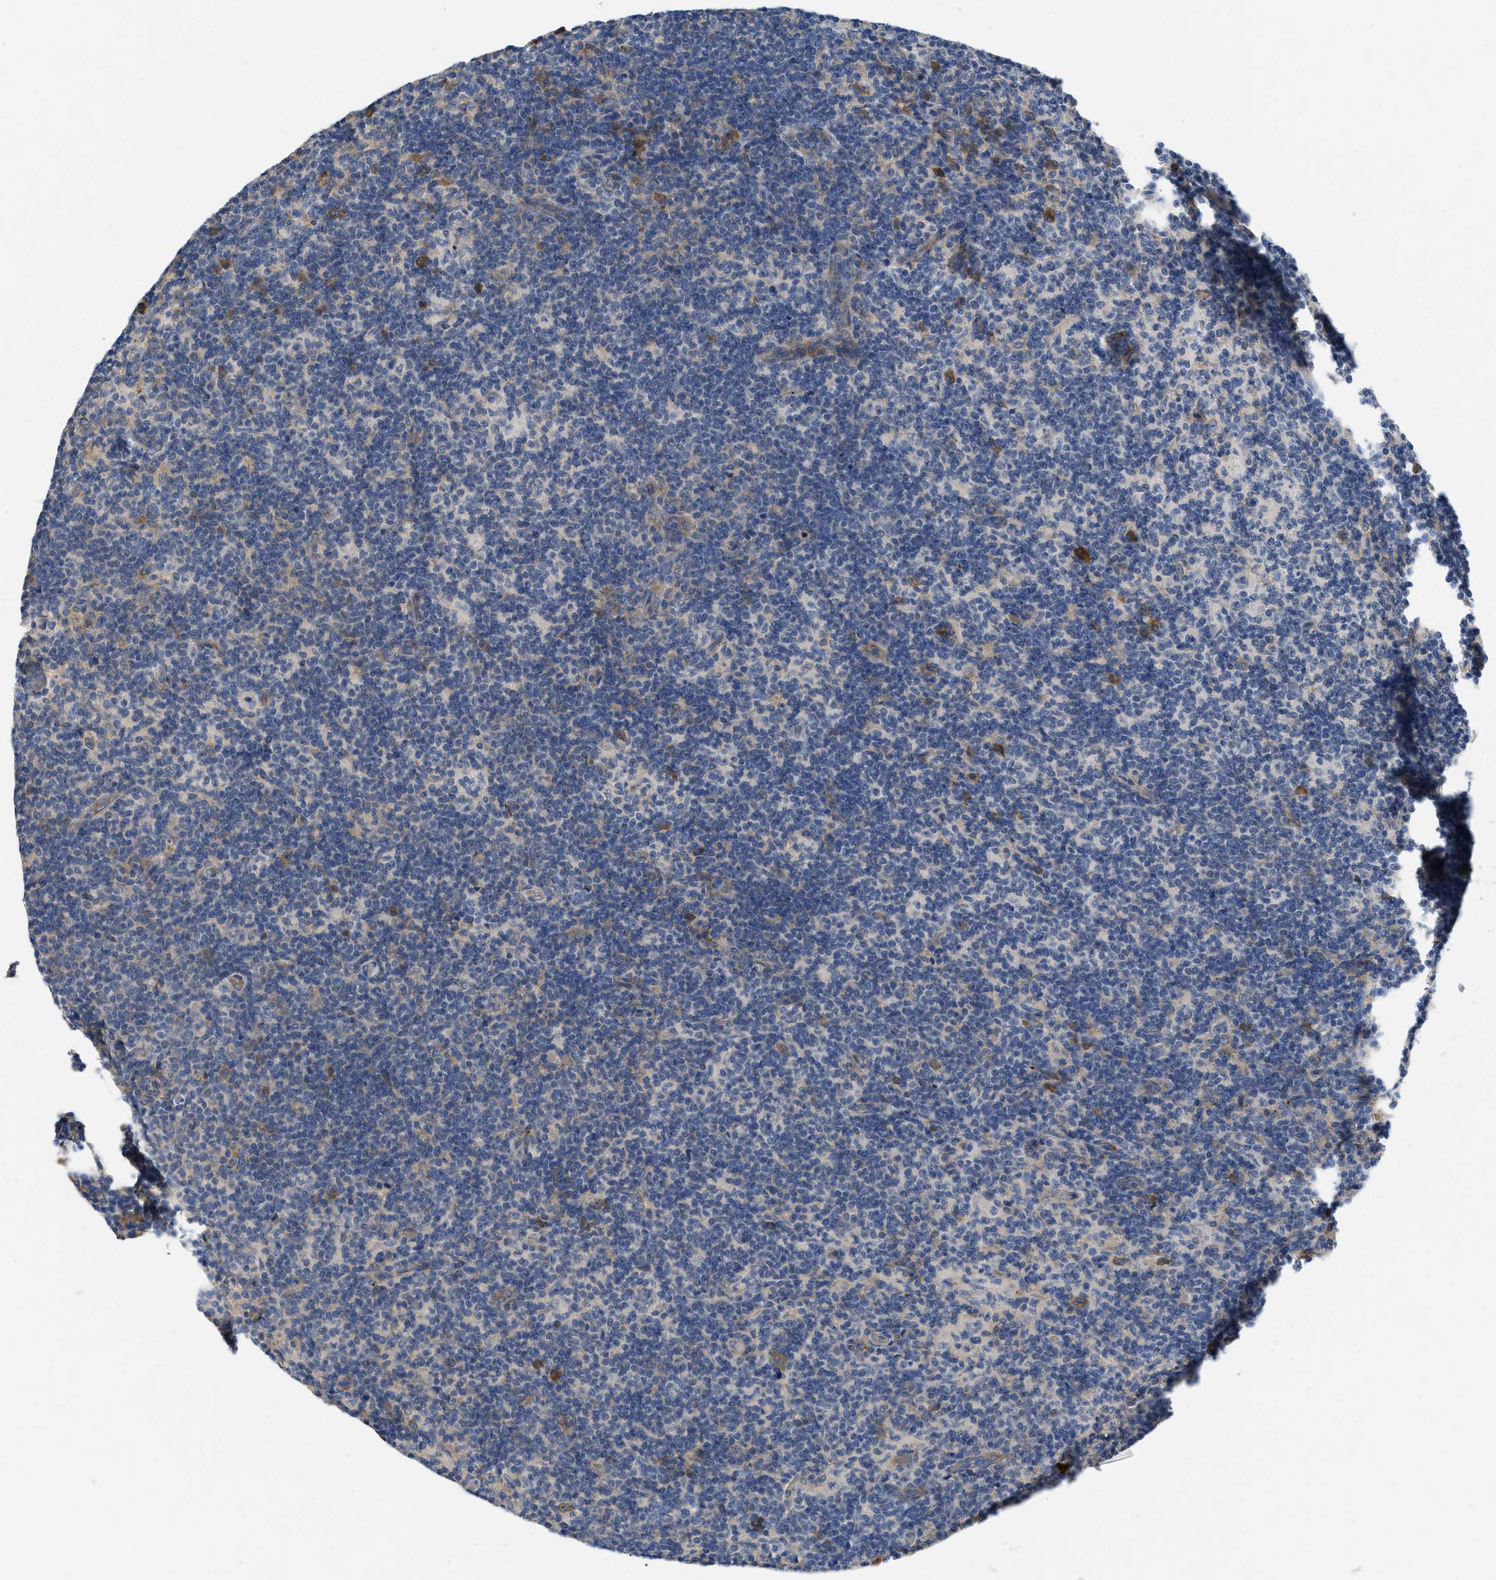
{"staining": {"intensity": "negative", "quantity": "none", "location": "none"}, "tissue": "lymph node", "cell_type": "Germinal center cells", "image_type": "normal", "snomed": [{"axis": "morphology", "description": "Normal tissue, NOS"}, {"axis": "morphology", "description": "Inflammation, NOS"}, {"axis": "topography", "description": "Lymph node"}], "caption": "The IHC image has no significant staining in germinal center cells of lymph node.", "gene": "TMEM131", "patient": {"sex": "male", "age": 55}}